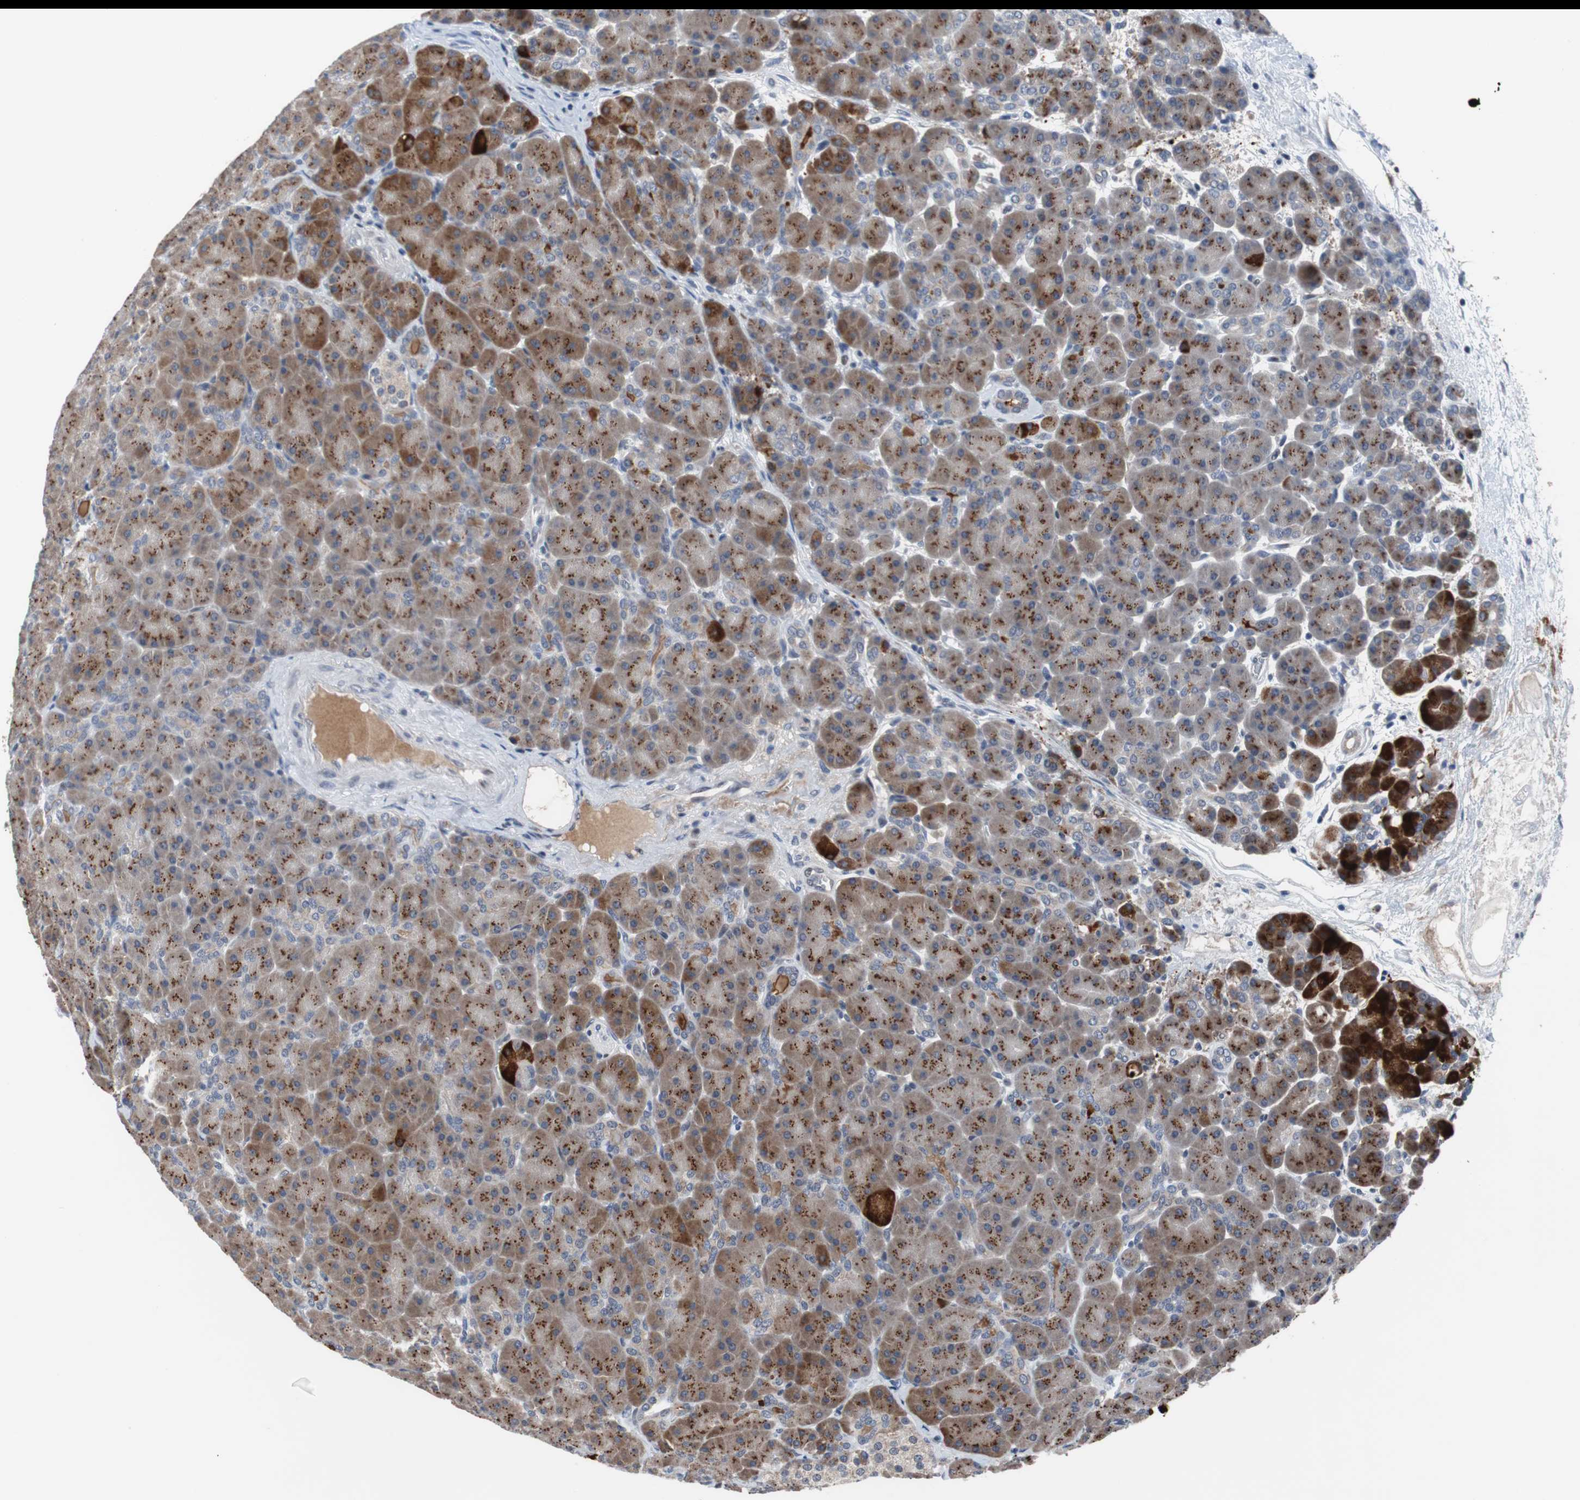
{"staining": {"intensity": "strong", "quantity": ">75%", "location": "cytoplasmic/membranous"}, "tissue": "pancreas", "cell_type": "Exocrine glandular cells", "image_type": "normal", "snomed": [{"axis": "morphology", "description": "Normal tissue, NOS"}, {"axis": "topography", "description": "Pancreas"}], "caption": "Pancreas stained for a protein (brown) reveals strong cytoplasmic/membranous positive positivity in approximately >75% of exocrine glandular cells.", "gene": "TP63", "patient": {"sex": "male", "age": 66}}